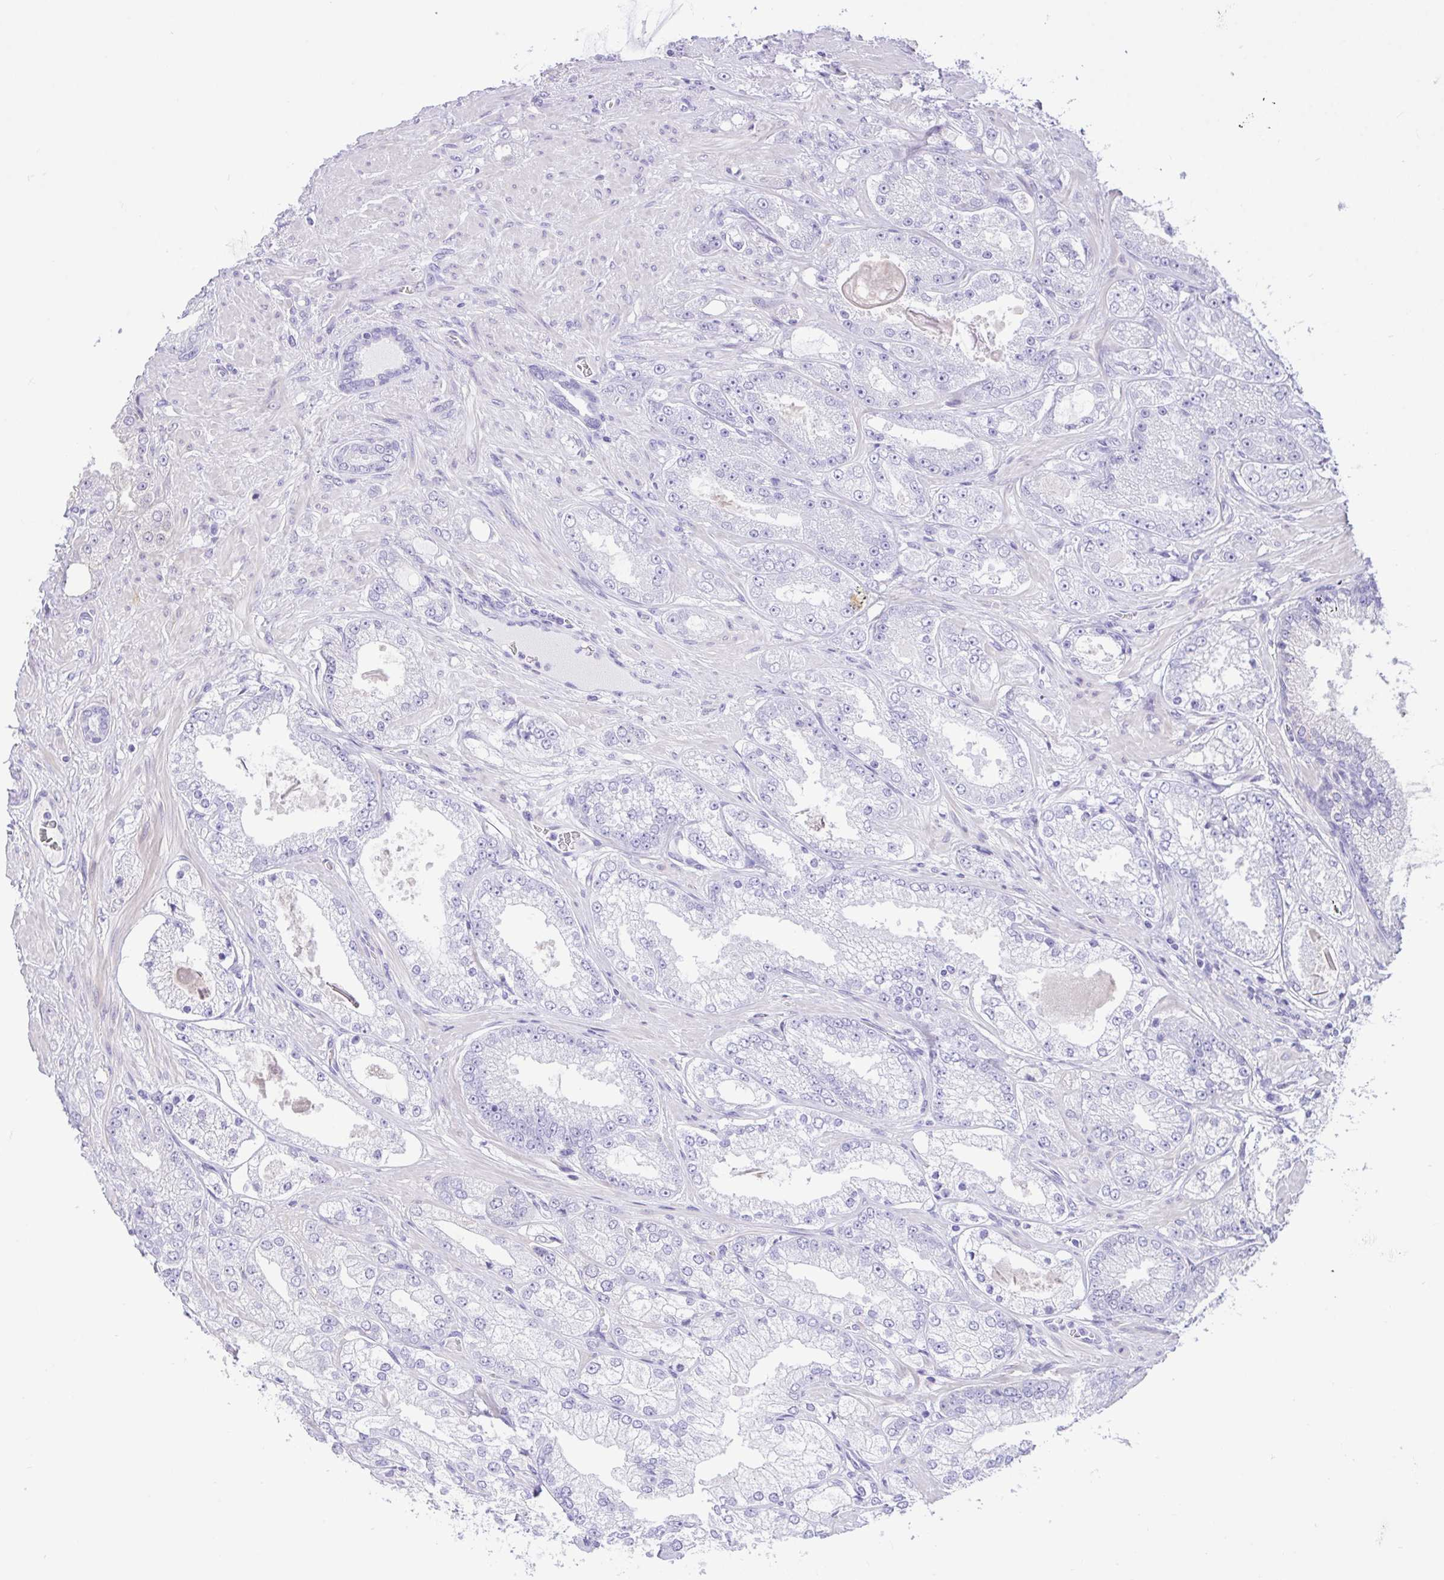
{"staining": {"intensity": "negative", "quantity": "none", "location": "none"}, "tissue": "prostate cancer", "cell_type": "Tumor cells", "image_type": "cancer", "snomed": [{"axis": "morphology", "description": "Normal tissue, NOS"}, {"axis": "morphology", "description": "Adenocarcinoma, High grade"}, {"axis": "topography", "description": "Prostate"}, {"axis": "topography", "description": "Peripheral nerve tissue"}], "caption": "An immunohistochemistry (IHC) image of prostate high-grade adenocarcinoma is shown. There is no staining in tumor cells of prostate high-grade adenocarcinoma.", "gene": "REEP1", "patient": {"sex": "male", "age": 68}}